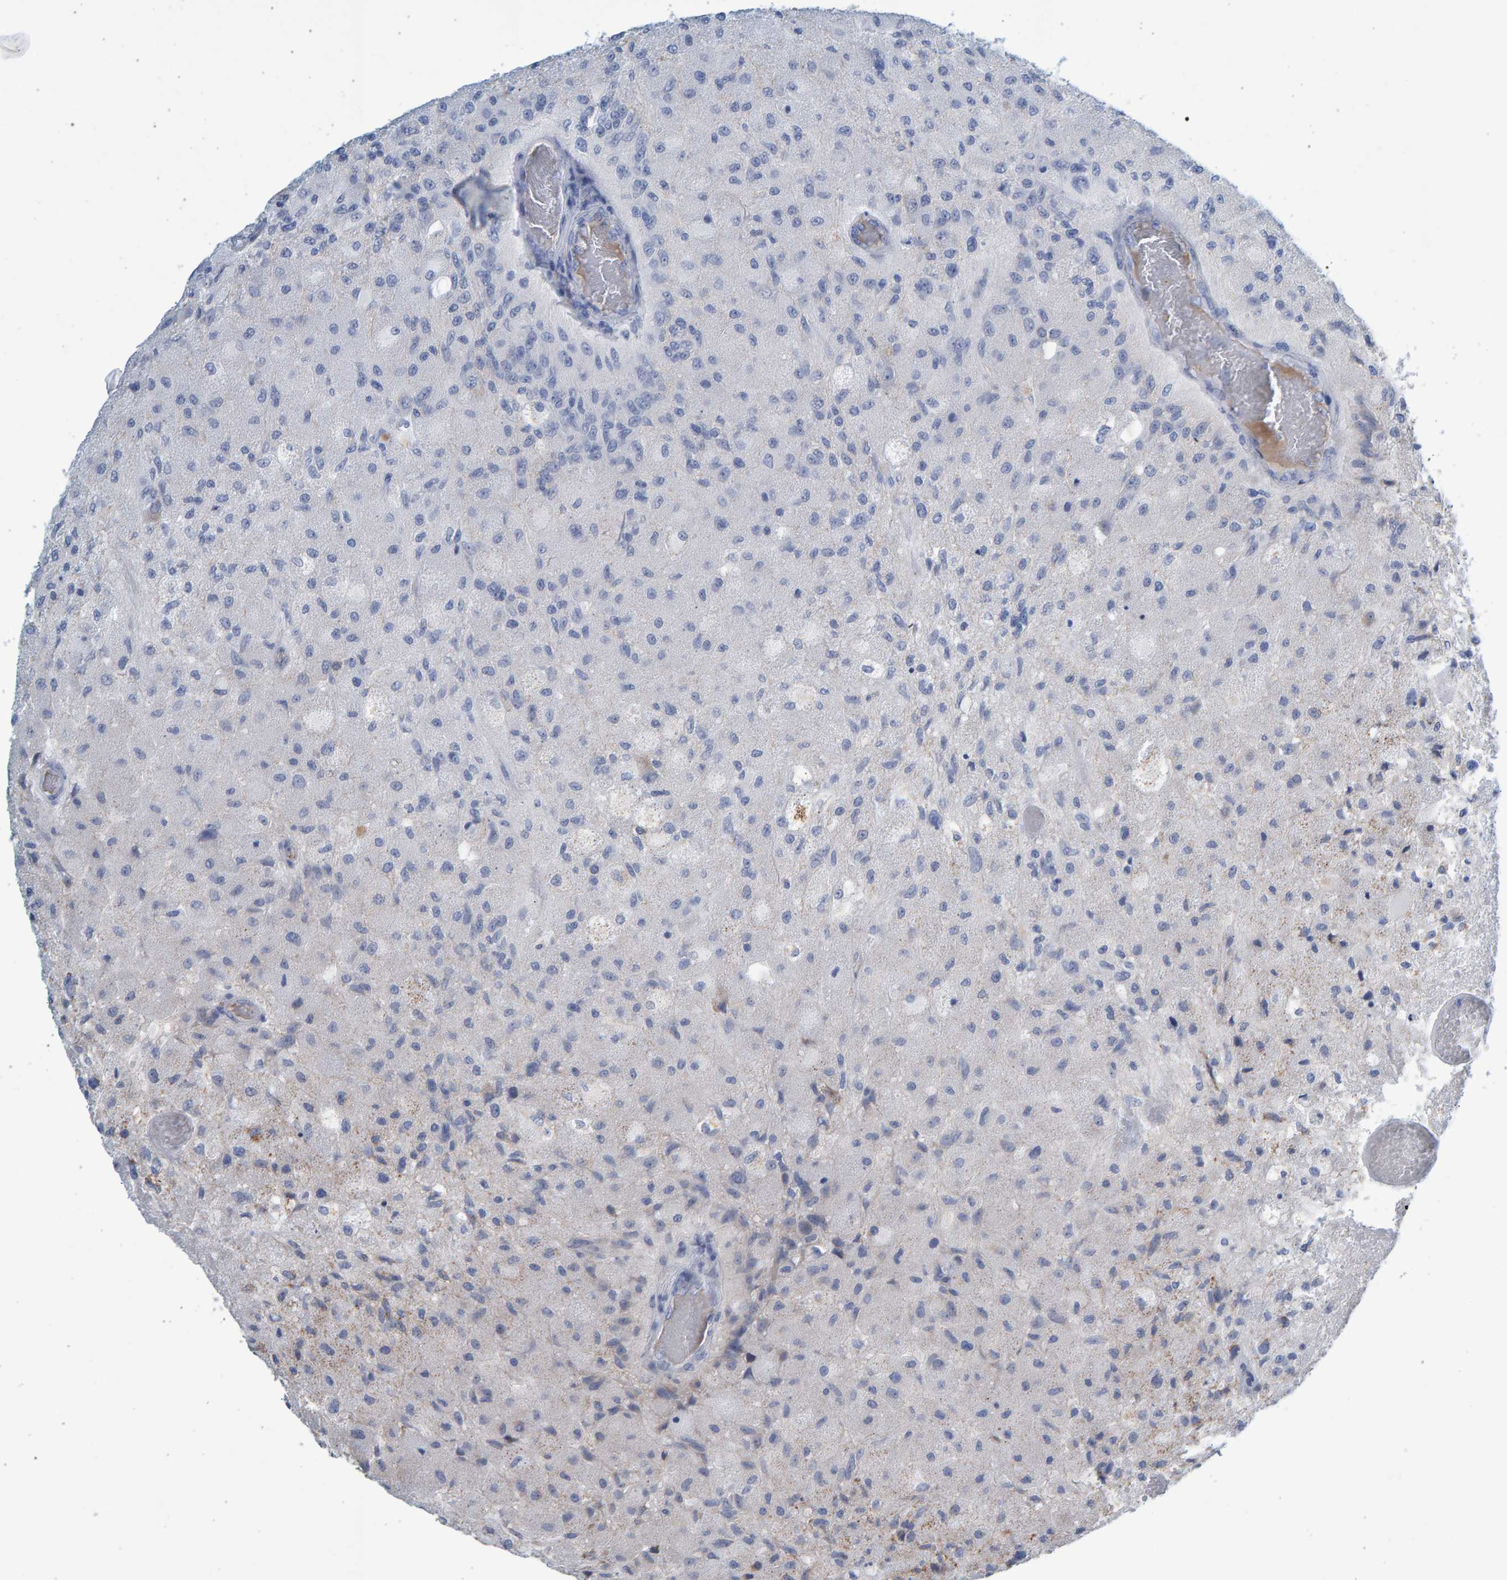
{"staining": {"intensity": "negative", "quantity": "none", "location": "none"}, "tissue": "glioma", "cell_type": "Tumor cells", "image_type": "cancer", "snomed": [{"axis": "morphology", "description": "Normal tissue, NOS"}, {"axis": "morphology", "description": "Glioma, malignant, High grade"}, {"axis": "topography", "description": "Cerebral cortex"}], "caption": "Immunohistochemistry photomicrograph of human malignant high-grade glioma stained for a protein (brown), which exhibits no positivity in tumor cells.", "gene": "SLC34A3", "patient": {"sex": "male", "age": 77}}